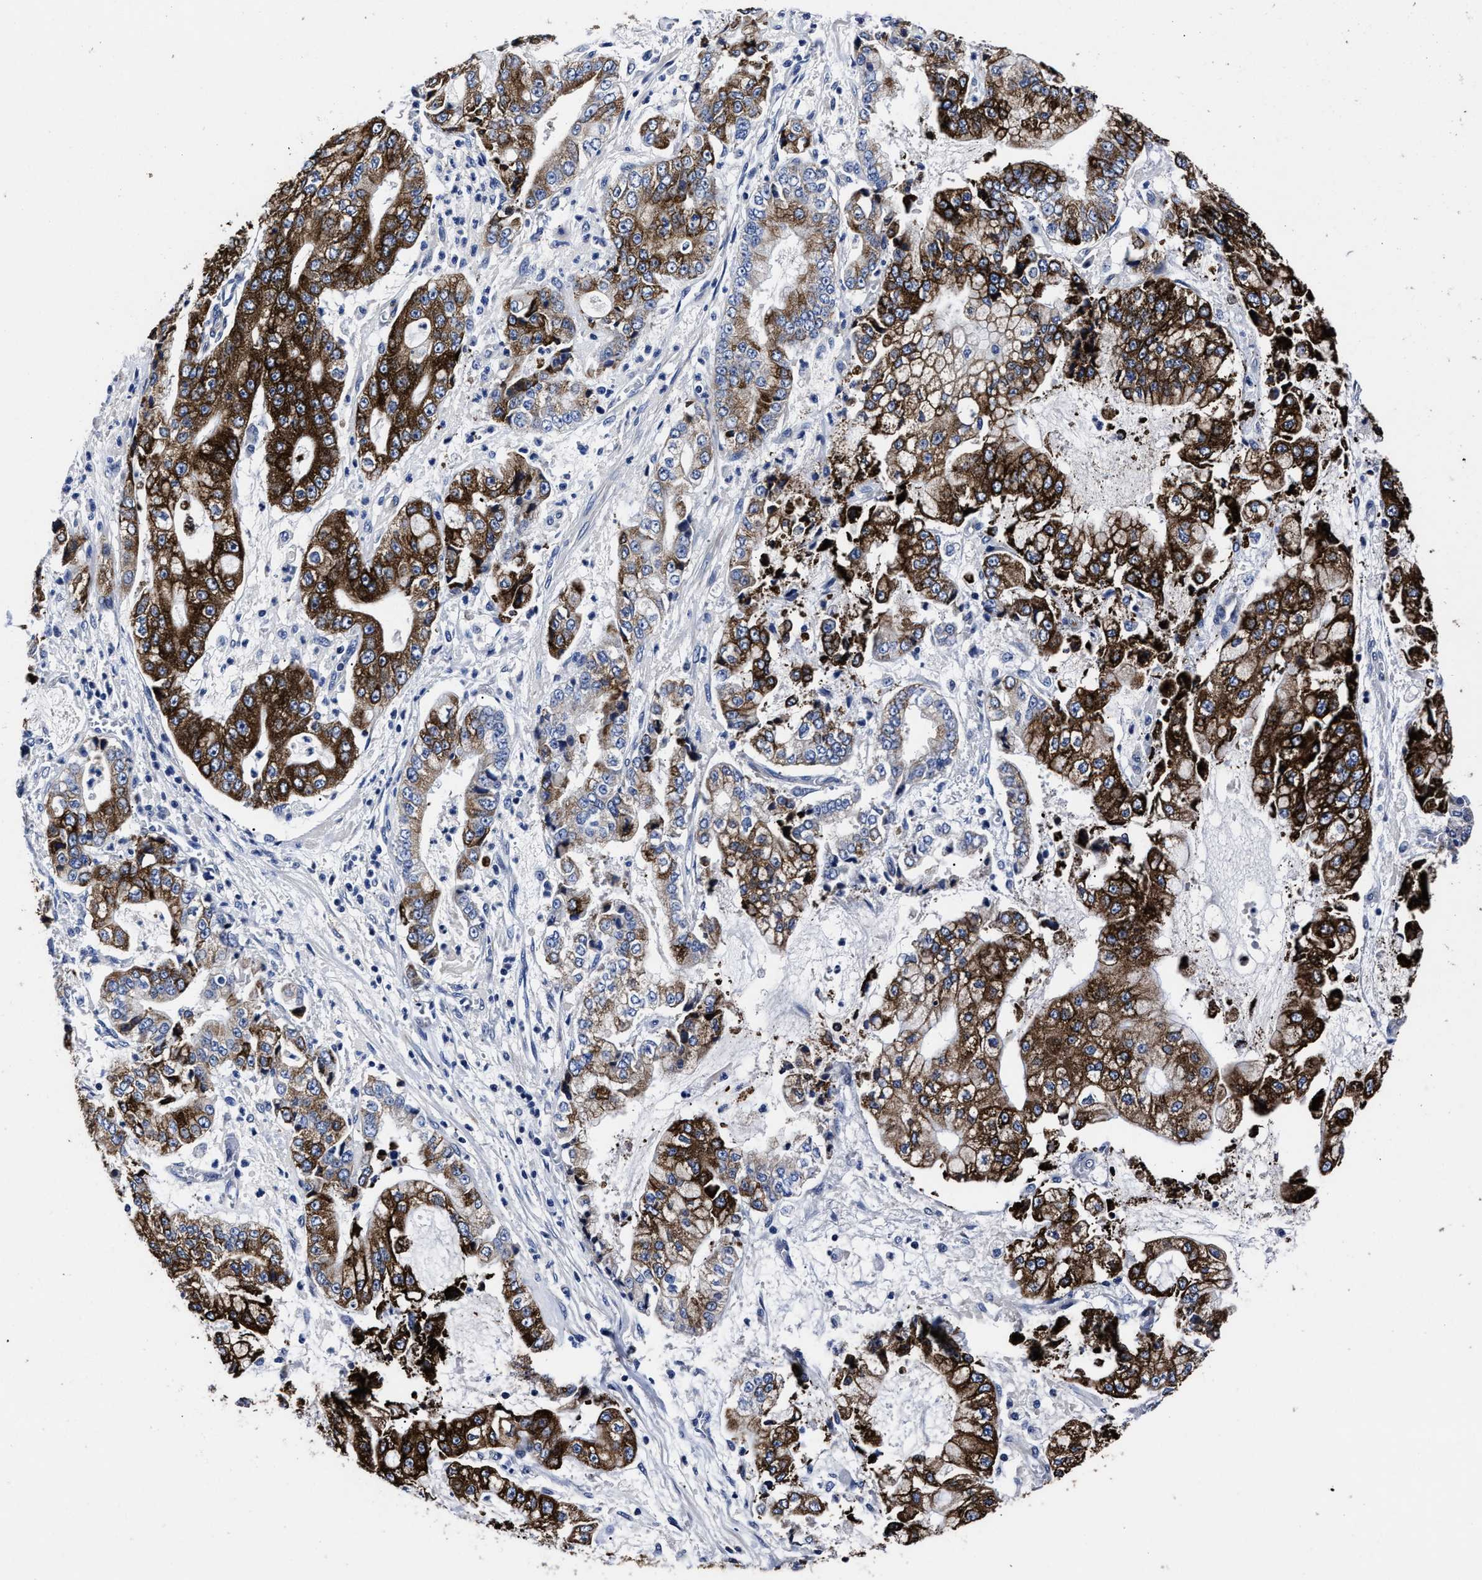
{"staining": {"intensity": "strong", "quantity": ">75%", "location": "cytoplasmic/membranous"}, "tissue": "stomach cancer", "cell_type": "Tumor cells", "image_type": "cancer", "snomed": [{"axis": "morphology", "description": "Adenocarcinoma, NOS"}, {"axis": "topography", "description": "Stomach"}], "caption": "A histopathology image of stomach cancer (adenocarcinoma) stained for a protein reveals strong cytoplasmic/membranous brown staining in tumor cells.", "gene": "OLFML2A", "patient": {"sex": "male", "age": 76}}